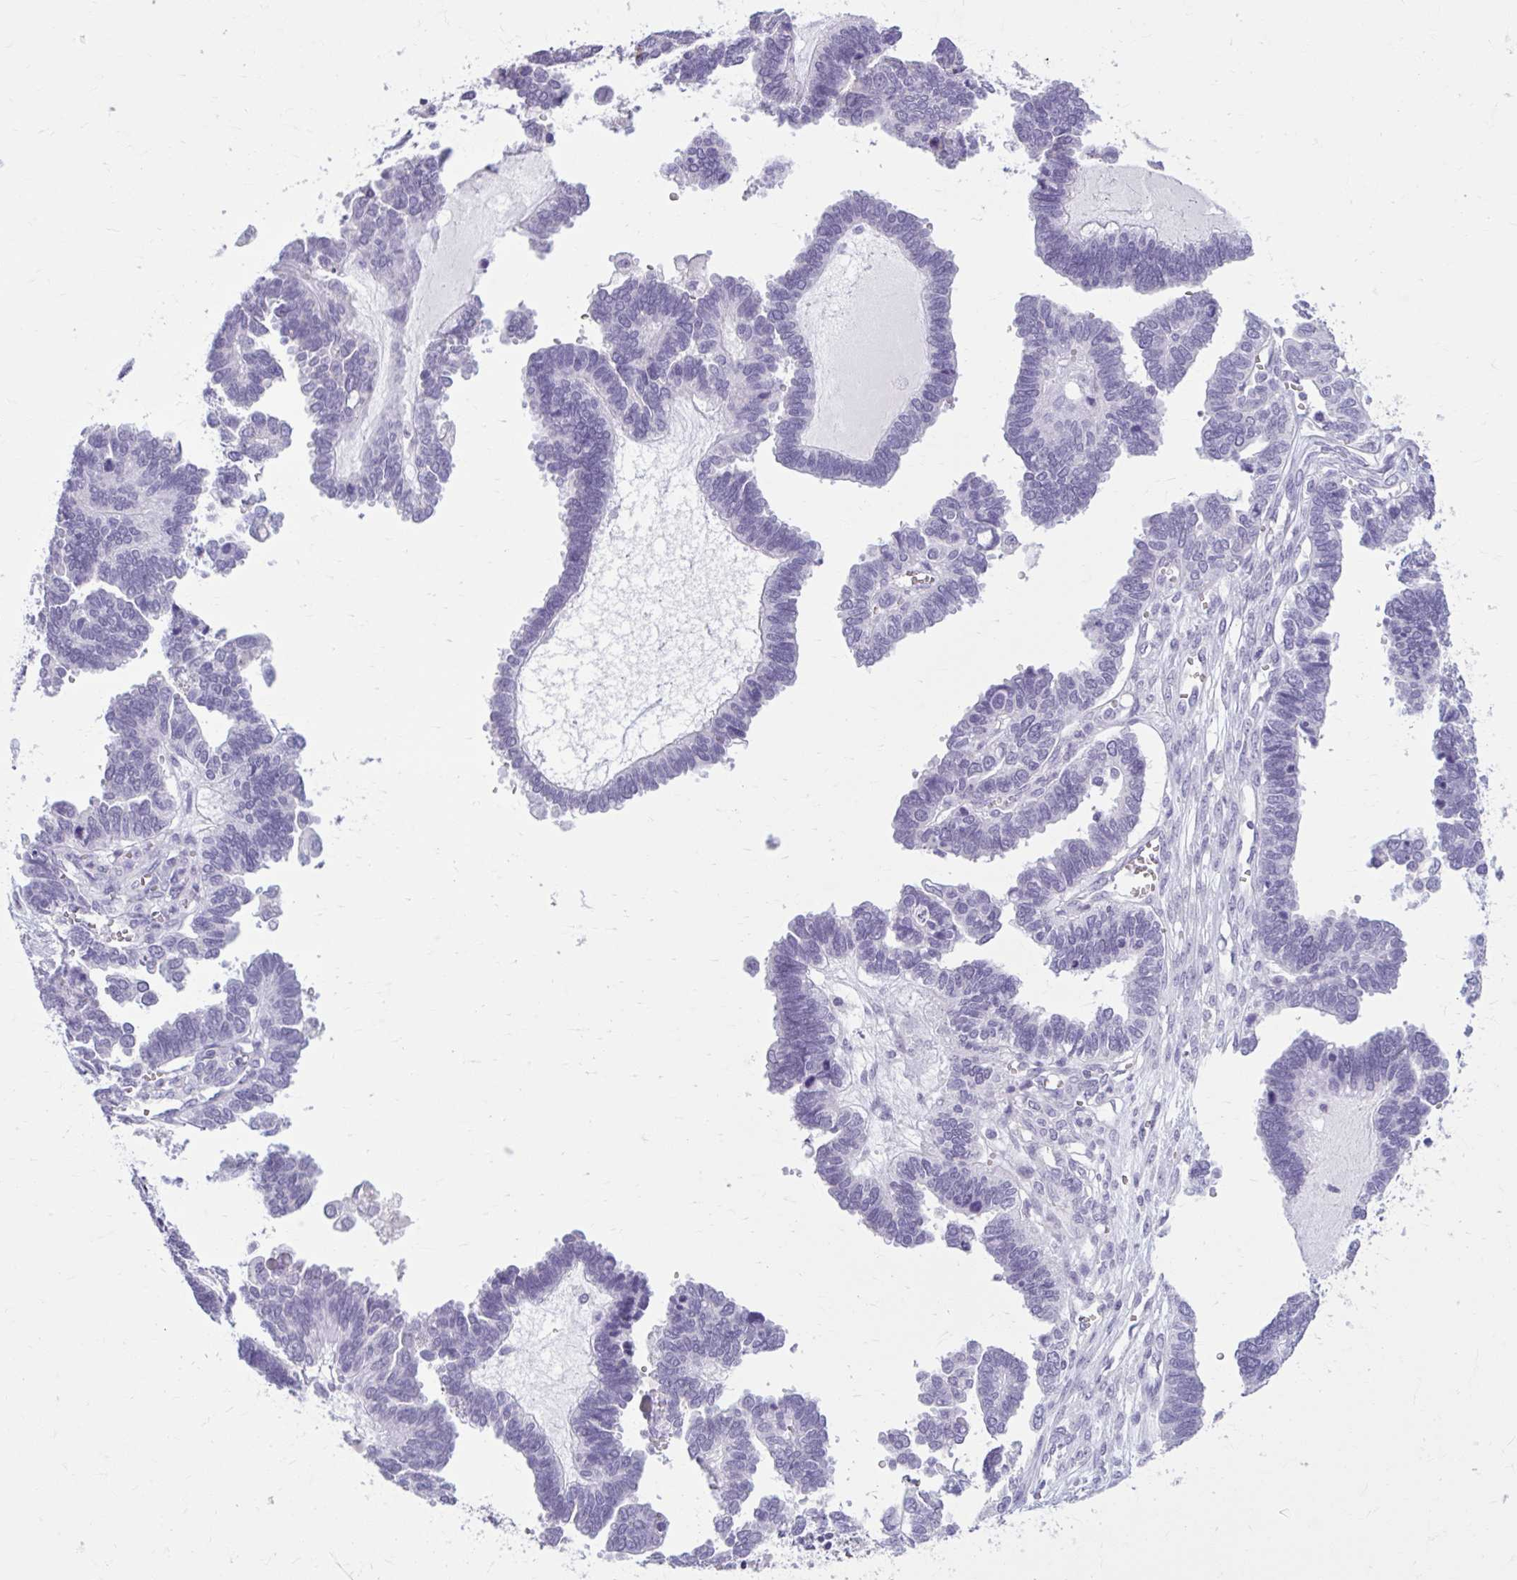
{"staining": {"intensity": "negative", "quantity": "none", "location": "none"}, "tissue": "ovarian cancer", "cell_type": "Tumor cells", "image_type": "cancer", "snomed": [{"axis": "morphology", "description": "Cystadenocarcinoma, serous, NOS"}, {"axis": "topography", "description": "Ovary"}], "caption": "IHC of serous cystadenocarcinoma (ovarian) reveals no staining in tumor cells. Nuclei are stained in blue.", "gene": "OR4B1", "patient": {"sex": "female", "age": 51}}